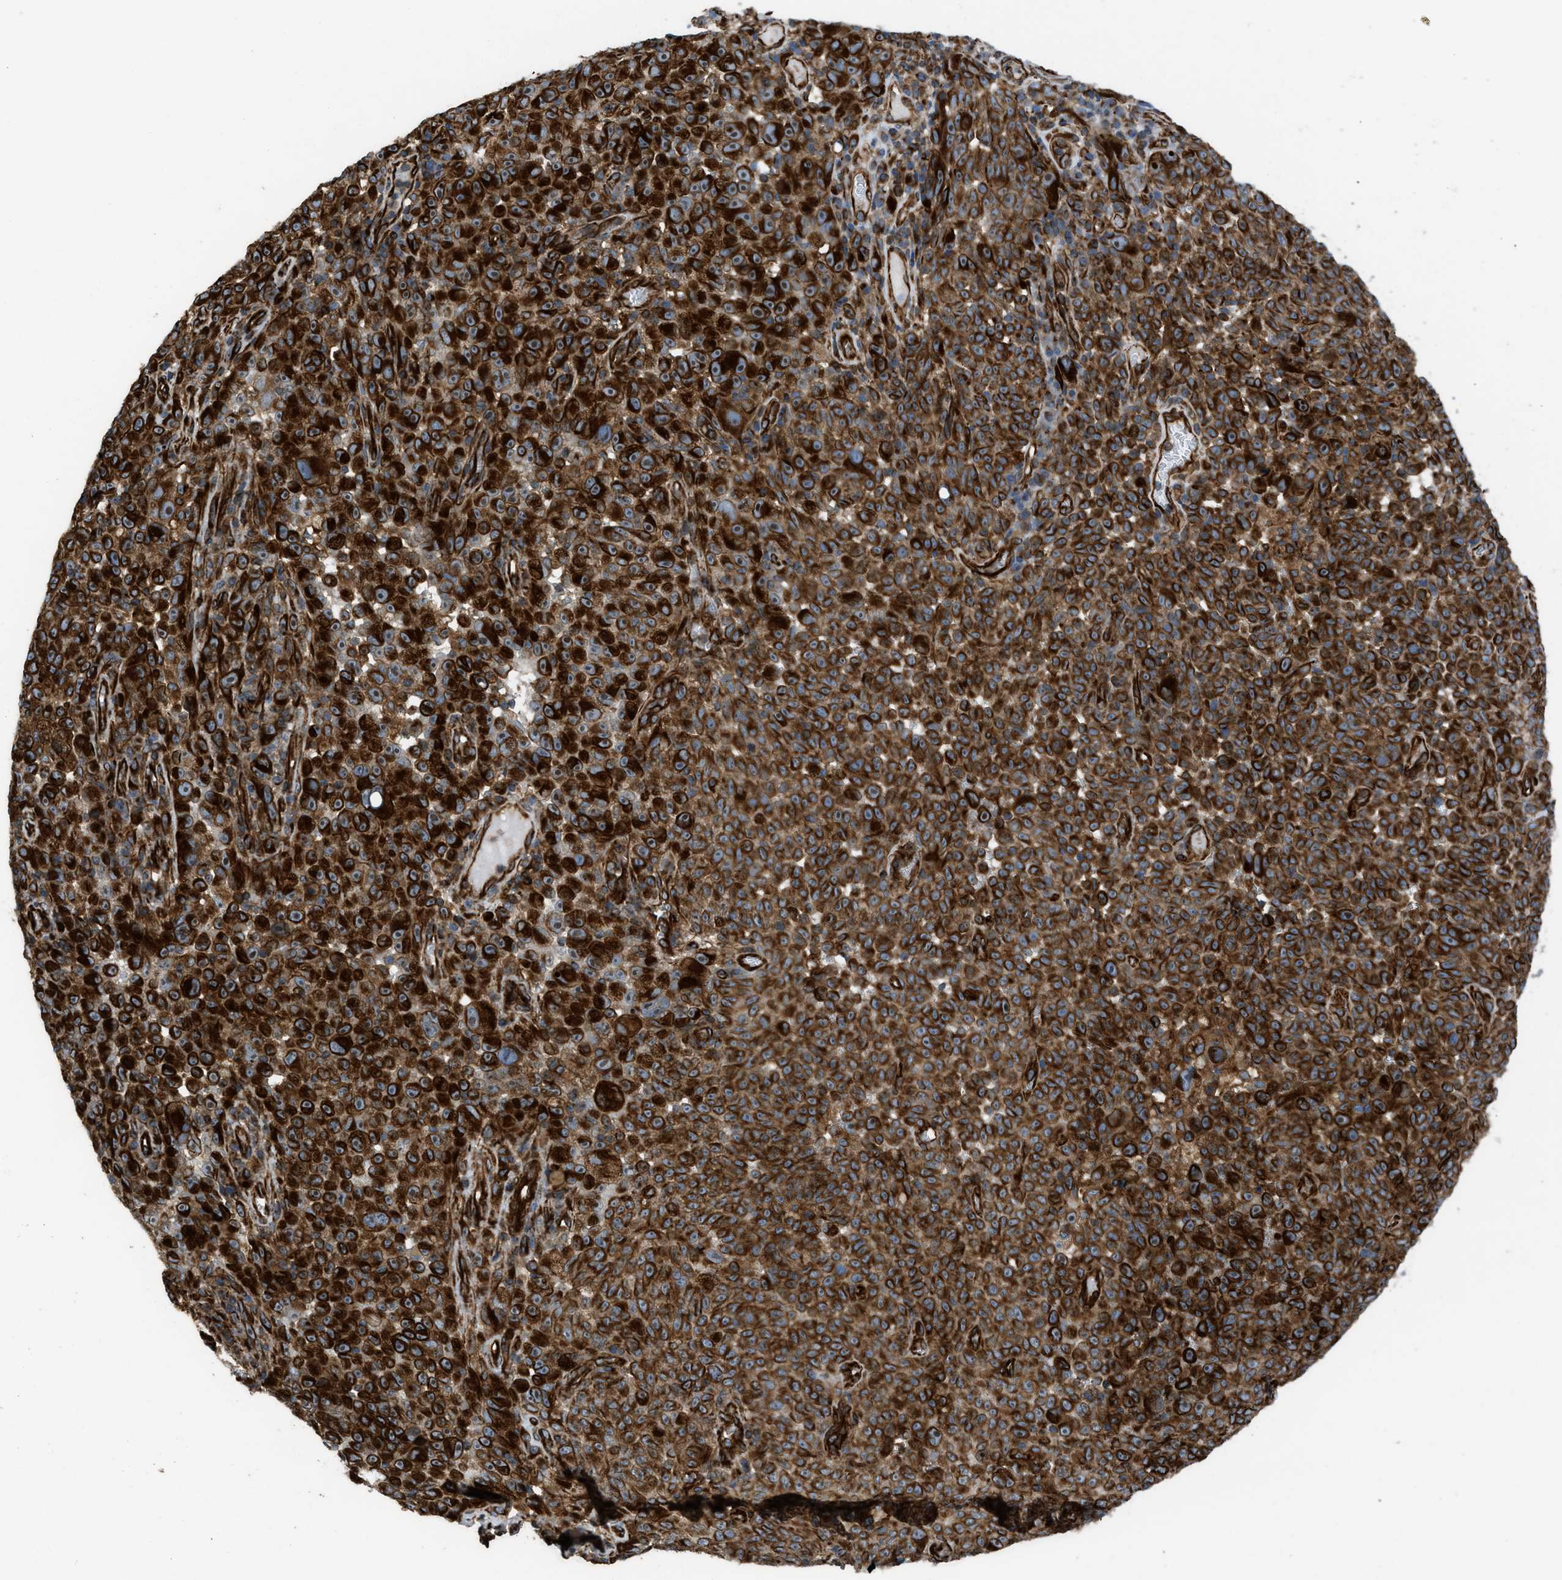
{"staining": {"intensity": "strong", "quantity": ">75%", "location": "cytoplasmic/membranous,nuclear"}, "tissue": "melanoma", "cell_type": "Tumor cells", "image_type": "cancer", "snomed": [{"axis": "morphology", "description": "Malignant melanoma, NOS"}, {"axis": "topography", "description": "Skin"}], "caption": "High-magnification brightfield microscopy of malignant melanoma stained with DAB (brown) and counterstained with hematoxylin (blue). tumor cells exhibit strong cytoplasmic/membranous and nuclear staining is seen in approximately>75% of cells. (DAB IHC, brown staining for protein, blue staining for nuclei).", "gene": "PTPRE", "patient": {"sex": "female", "age": 82}}